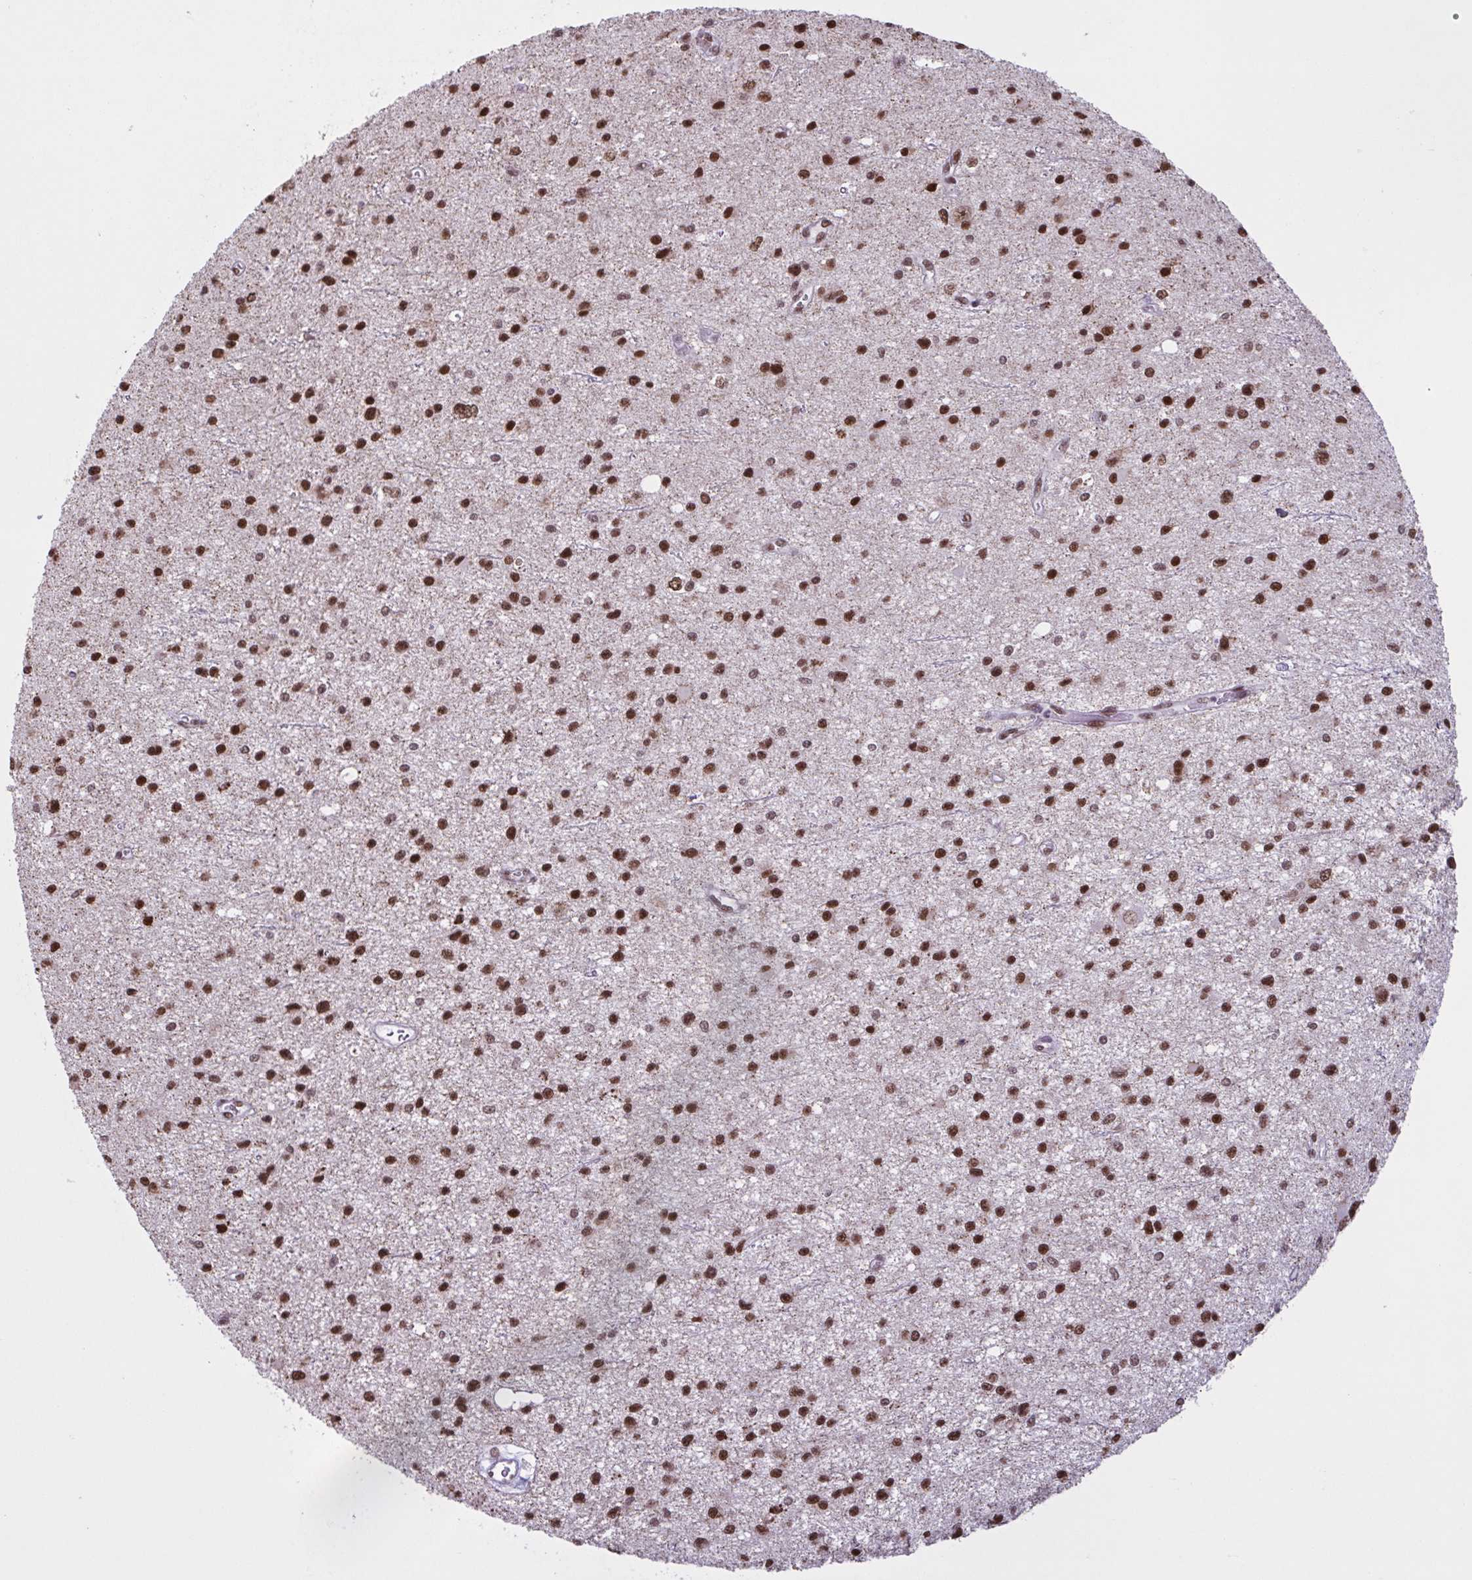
{"staining": {"intensity": "strong", "quantity": ">75%", "location": "nuclear"}, "tissue": "glioma", "cell_type": "Tumor cells", "image_type": "cancer", "snomed": [{"axis": "morphology", "description": "Glioma, malignant, Low grade"}, {"axis": "topography", "description": "Brain"}], "caption": "Human glioma stained with a brown dye exhibits strong nuclear positive expression in approximately >75% of tumor cells.", "gene": "TIMM21", "patient": {"sex": "male", "age": 43}}